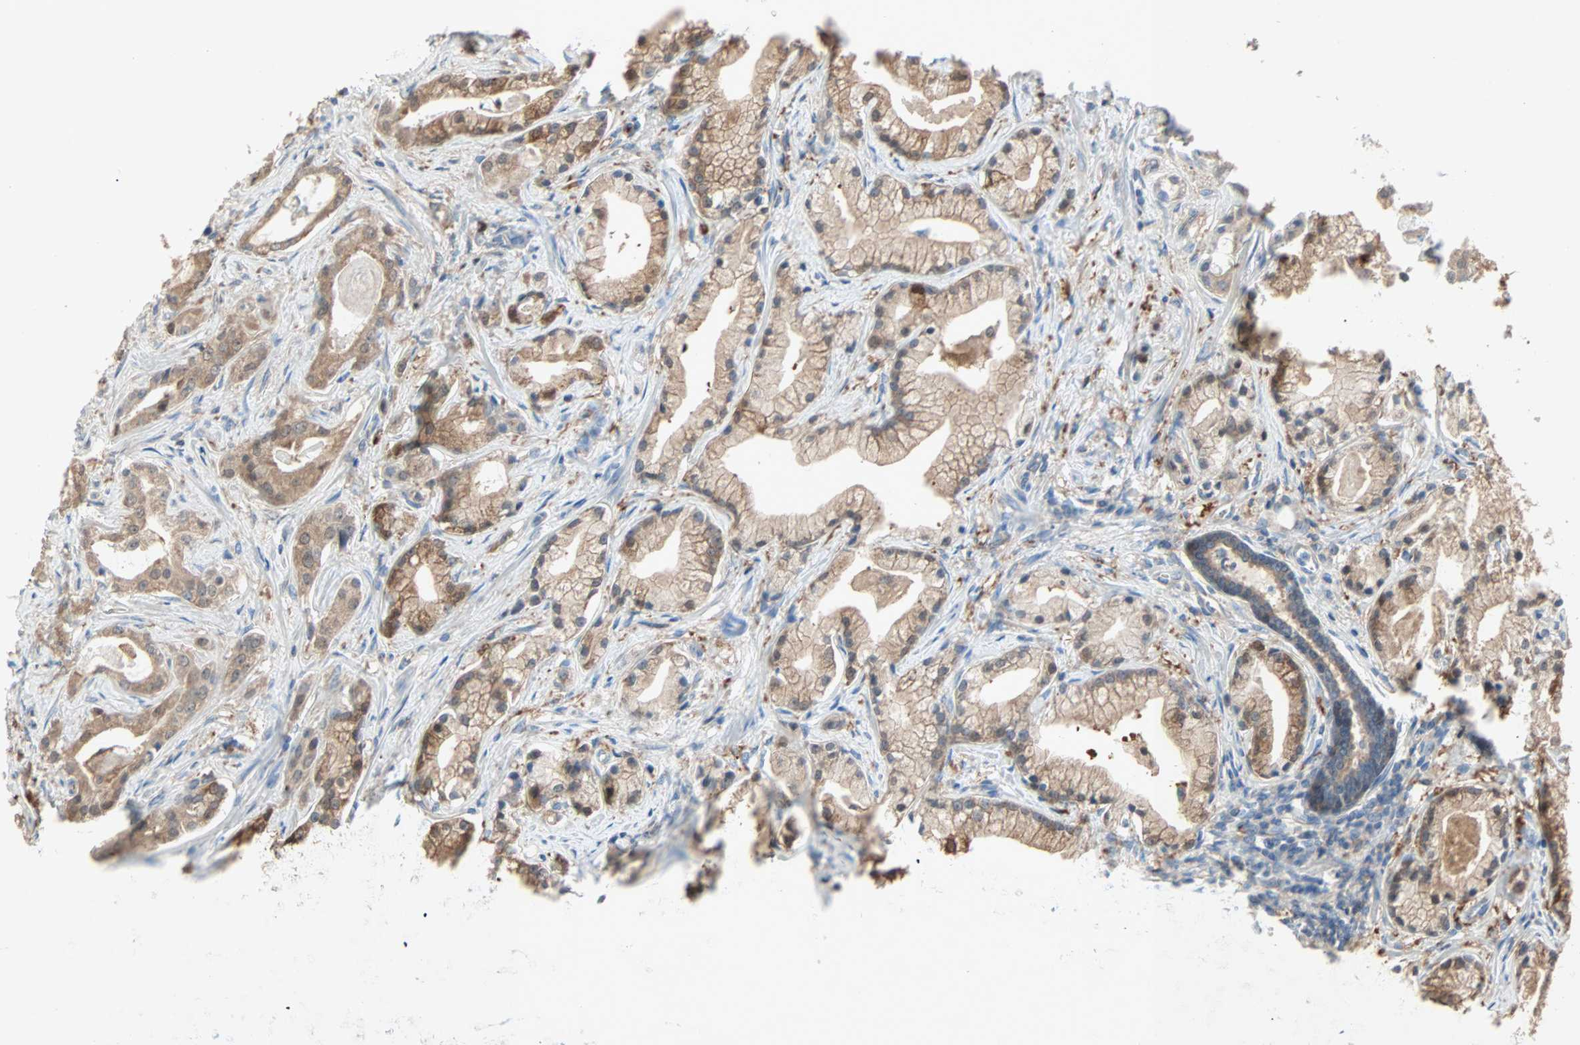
{"staining": {"intensity": "moderate", "quantity": ">75%", "location": "cytoplasmic/membranous,nuclear"}, "tissue": "prostate cancer", "cell_type": "Tumor cells", "image_type": "cancer", "snomed": [{"axis": "morphology", "description": "Adenocarcinoma, Low grade"}, {"axis": "topography", "description": "Prostate"}], "caption": "Moderate cytoplasmic/membranous and nuclear expression for a protein is appreciated in approximately >75% of tumor cells of adenocarcinoma (low-grade) (prostate) using IHC.", "gene": "PRDX1", "patient": {"sex": "male", "age": 59}}